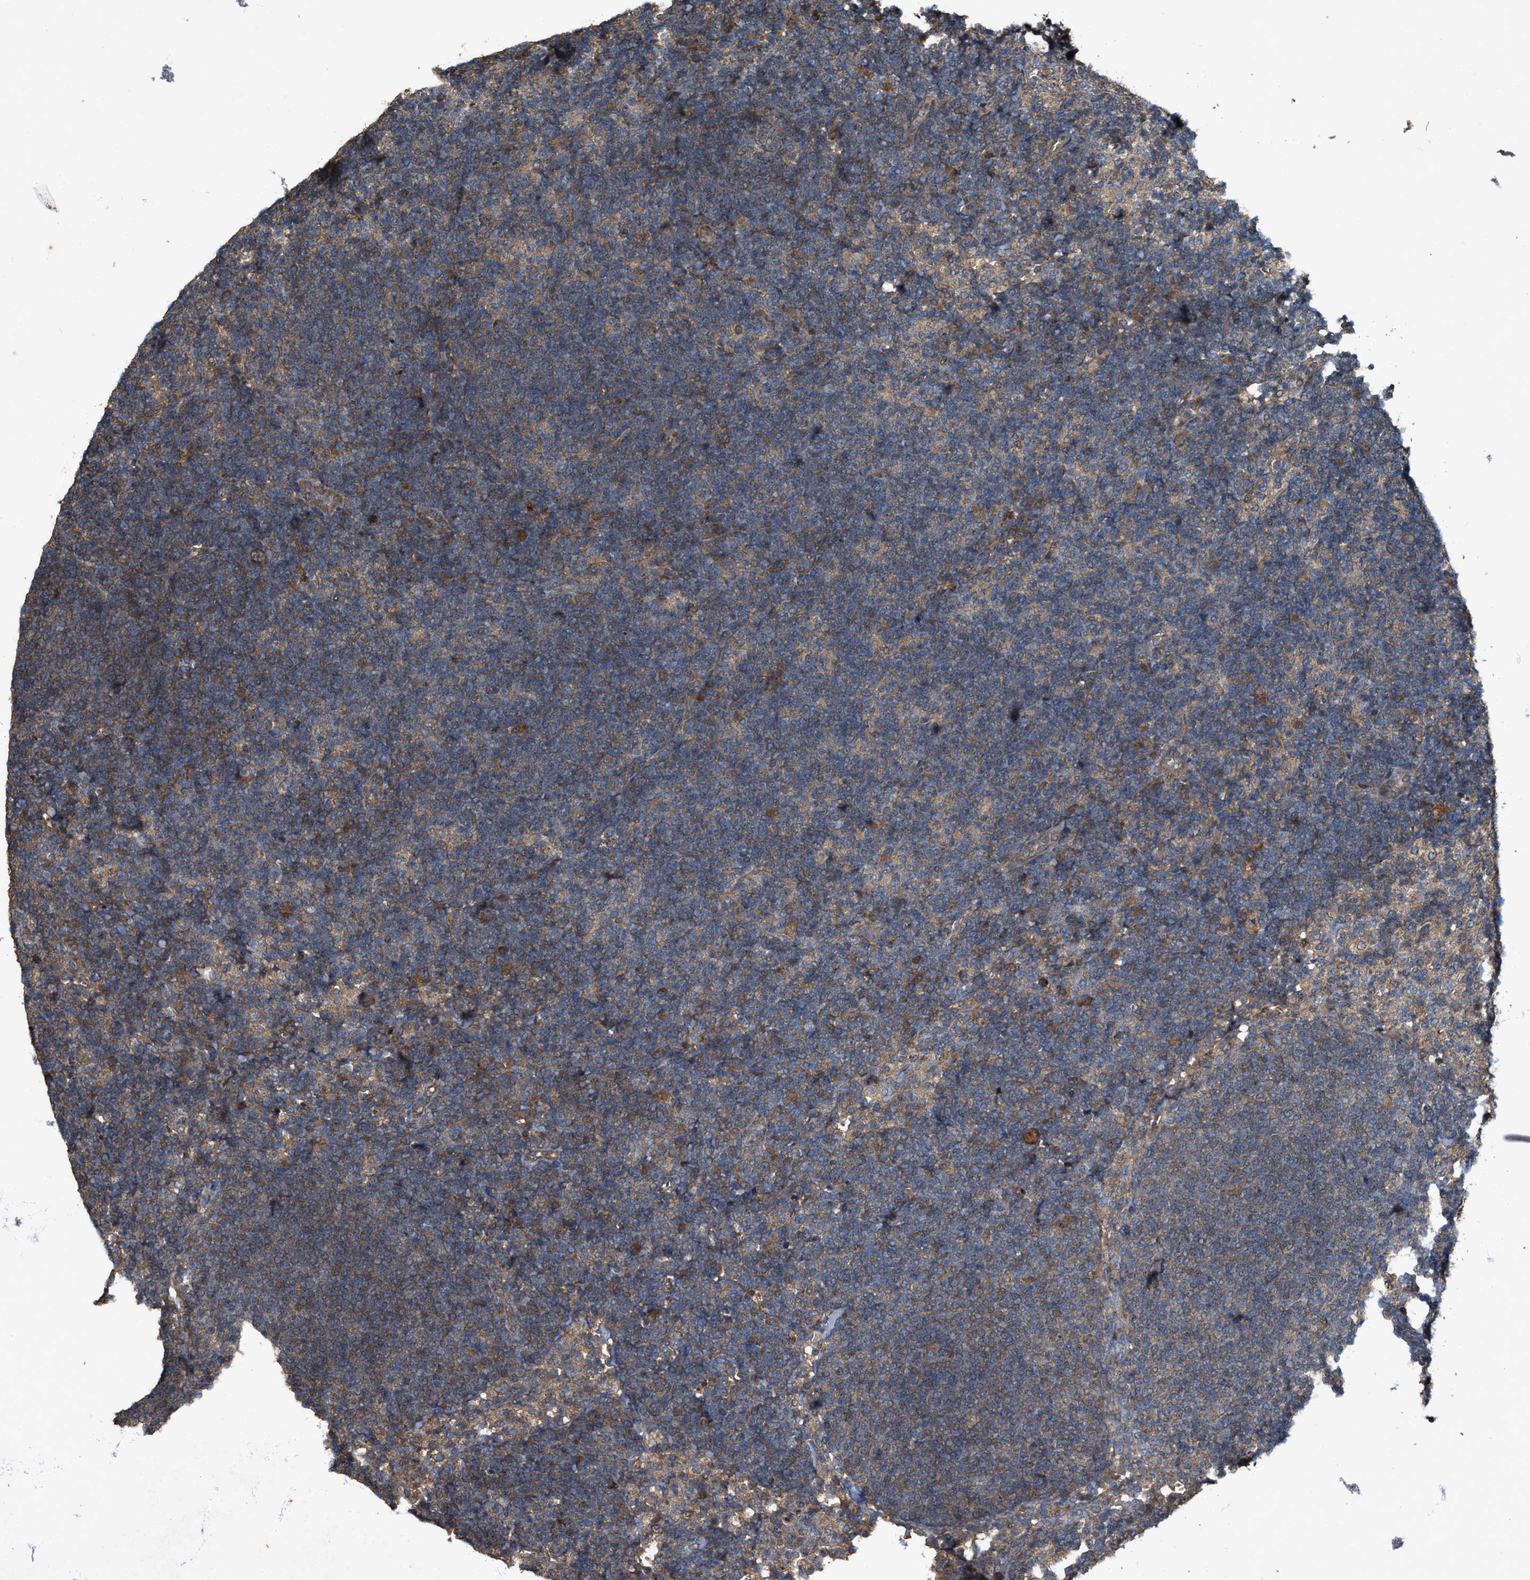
{"staining": {"intensity": "moderate", "quantity": ">75%", "location": "cytoplasmic/membranous"}, "tissue": "lymph node", "cell_type": "Germinal center cells", "image_type": "normal", "snomed": [{"axis": "morphology", "description": "Normal tissue, NOS"}, {"axis": "morphology", "description": "Carcinoid, malignant, NOS"}, {"axis": "topography", "description": "Lymph node"}], "caption": "Protein expression analysis of unremarkable lymph node demonstrates moderate cytoplasmic/membranous staining in approximately >75% of germinal center cells.", "gene": "PDP2", "patient": {"sex": "male", "age": 47}}